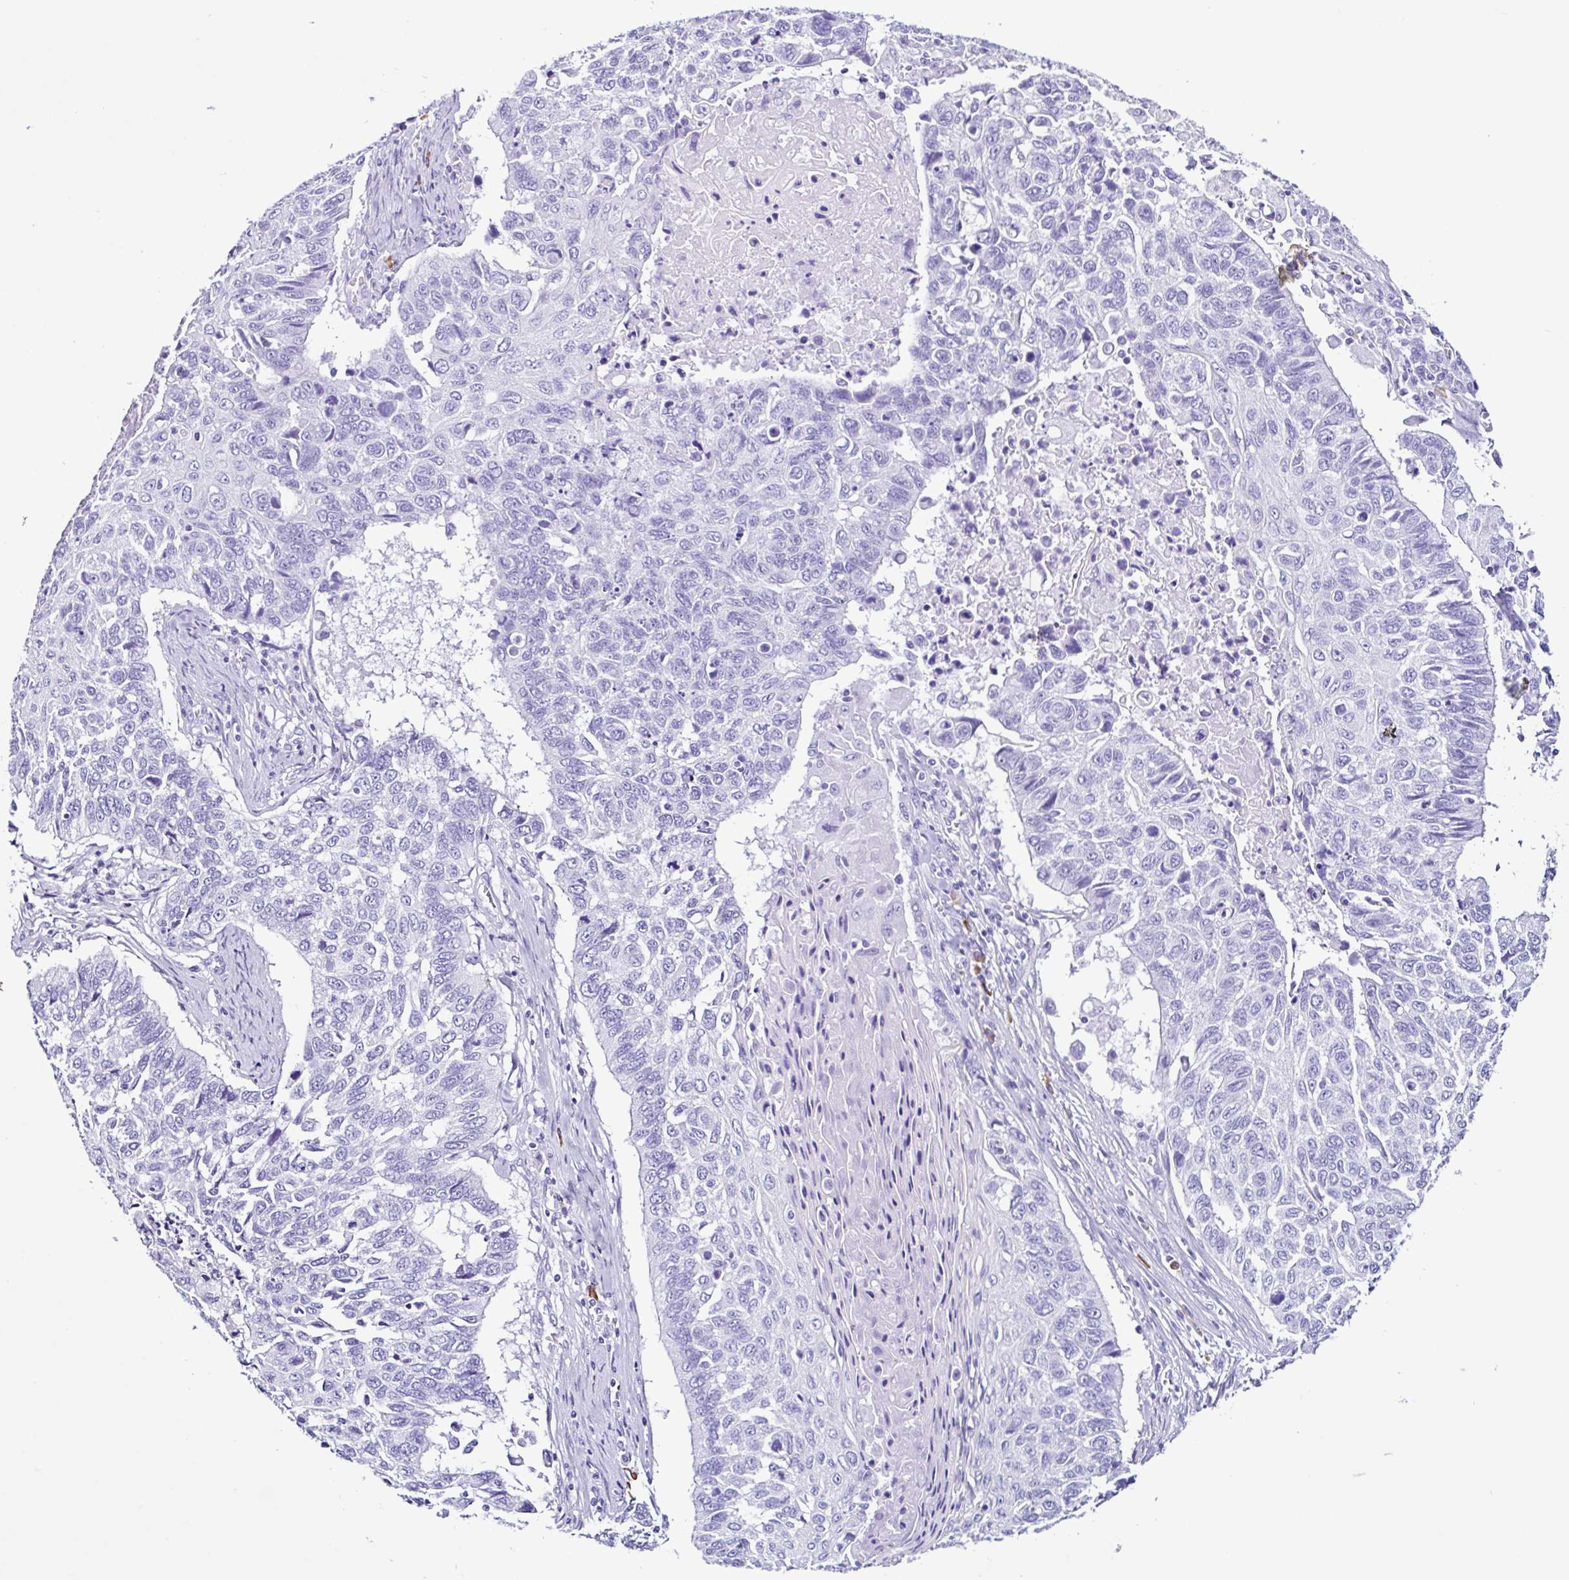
{"staining": {"intensity": "negative", "quantity": "none", "location": "none"}, "tissue": "lung cancer", "cell_type": "Tumor cells", "image_type": "cancer", "snomed": [{"axis": "morphology", "description": "Squamous cell carcinoma, NOS"}, {"axis": "topography", "description": "Lung"}], "caption": "Immunohistochemistry image of human squamous cell carcinoma (lung) stained for a protein (brown), which exhibits no staining in tumor cells. The staining was performed using DAB (3,3'-diaminobenzidine) to visualize the protein expression in brown, while the nuclei were stained in blue with hematoxylin (Magnification: 20x).", "gene": "PIGF", "patient": {"sex": "male", "age": 62}}